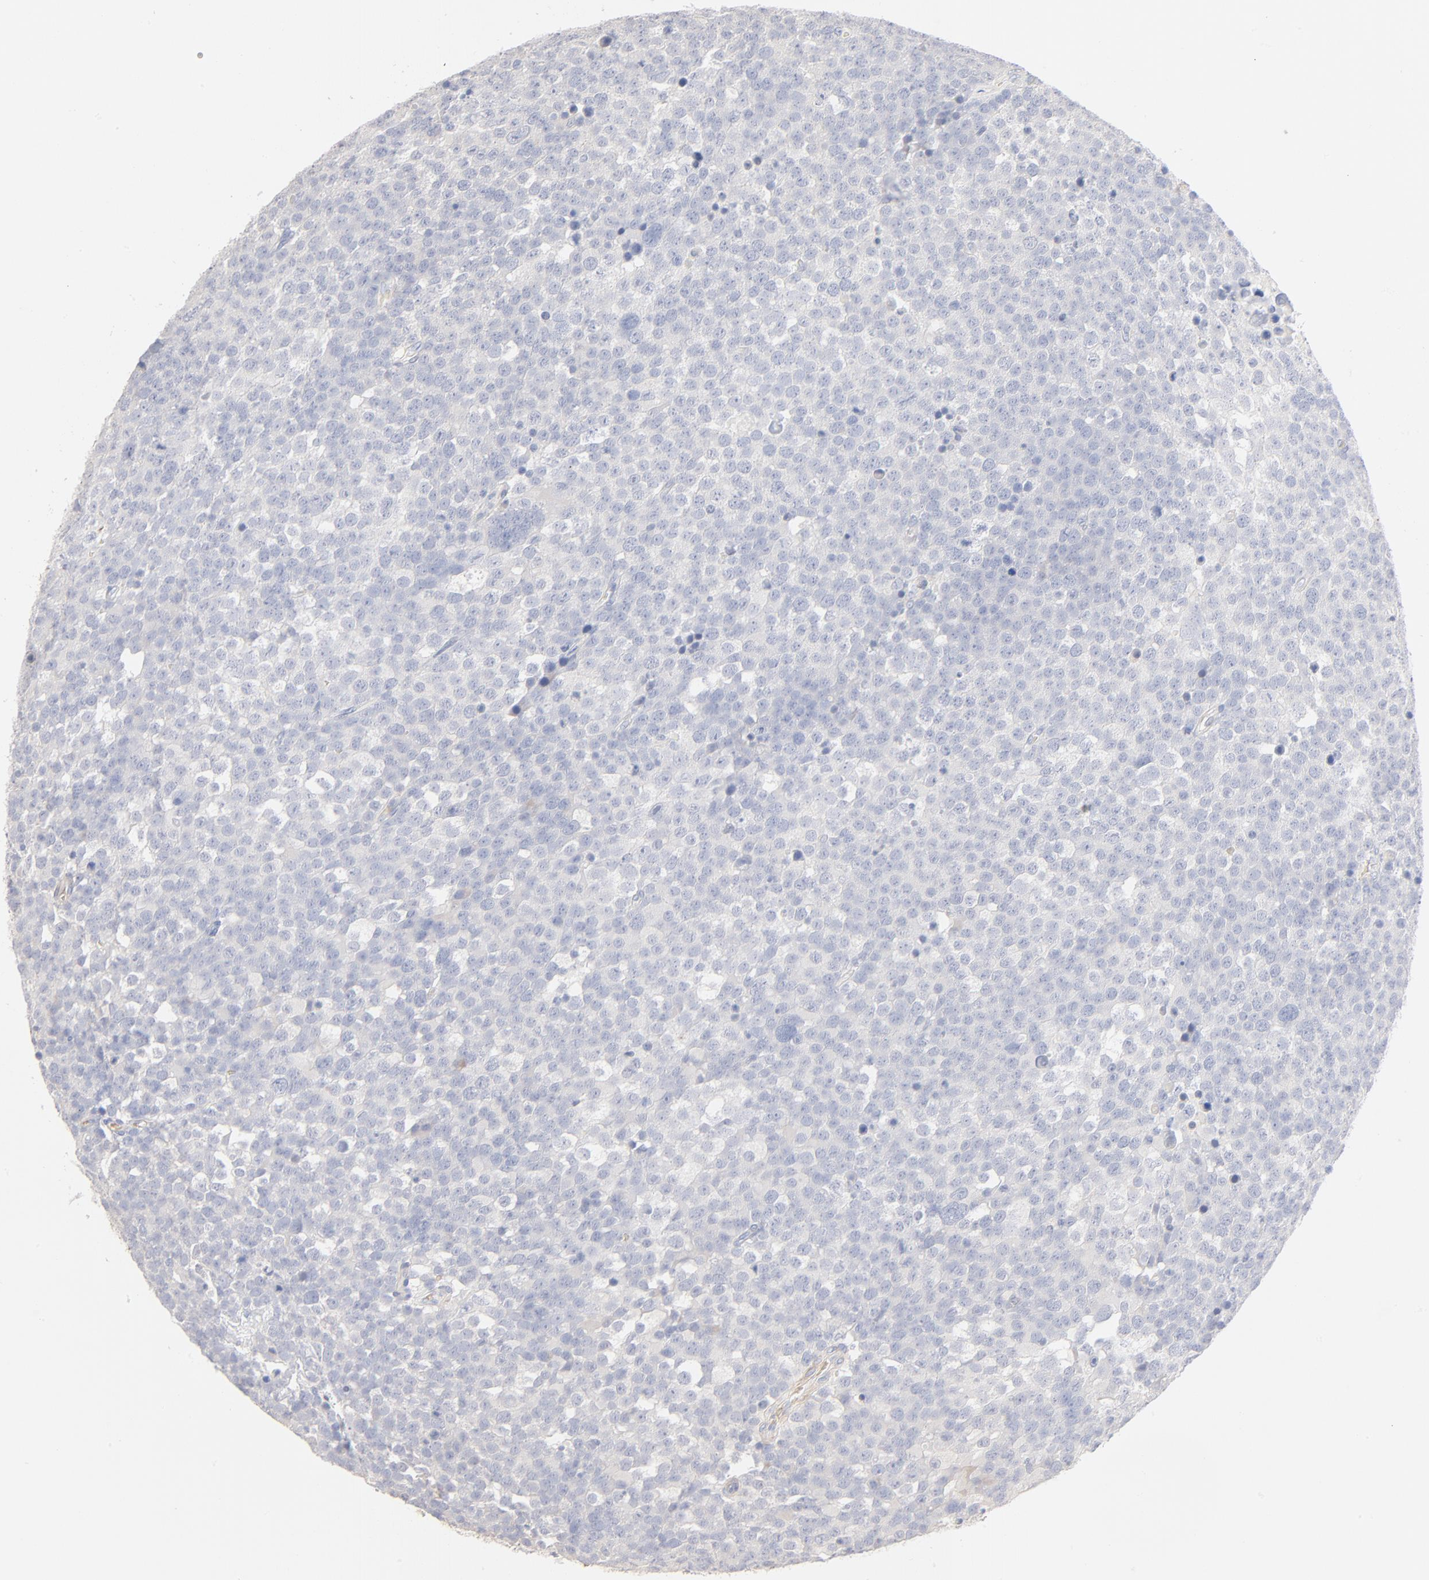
{"staining": {"intensity": "negative", "quantity": "none", "location": "none"}, "tissue": "testis cancer", "cell_type": "Tumor cells", "image_type": "cancer", "snomed": [{"axis": "morphology", "description": "Seminoma, NOS"}, {"axis": "topography", "description": "Testis"}], "caption": "IHC micrograph of testis seminoma stained for a protein (brown), which reveals no positivity in tumor cells.", "gene": "SPTB", "patient": {"sex": "male", "age": 71}}